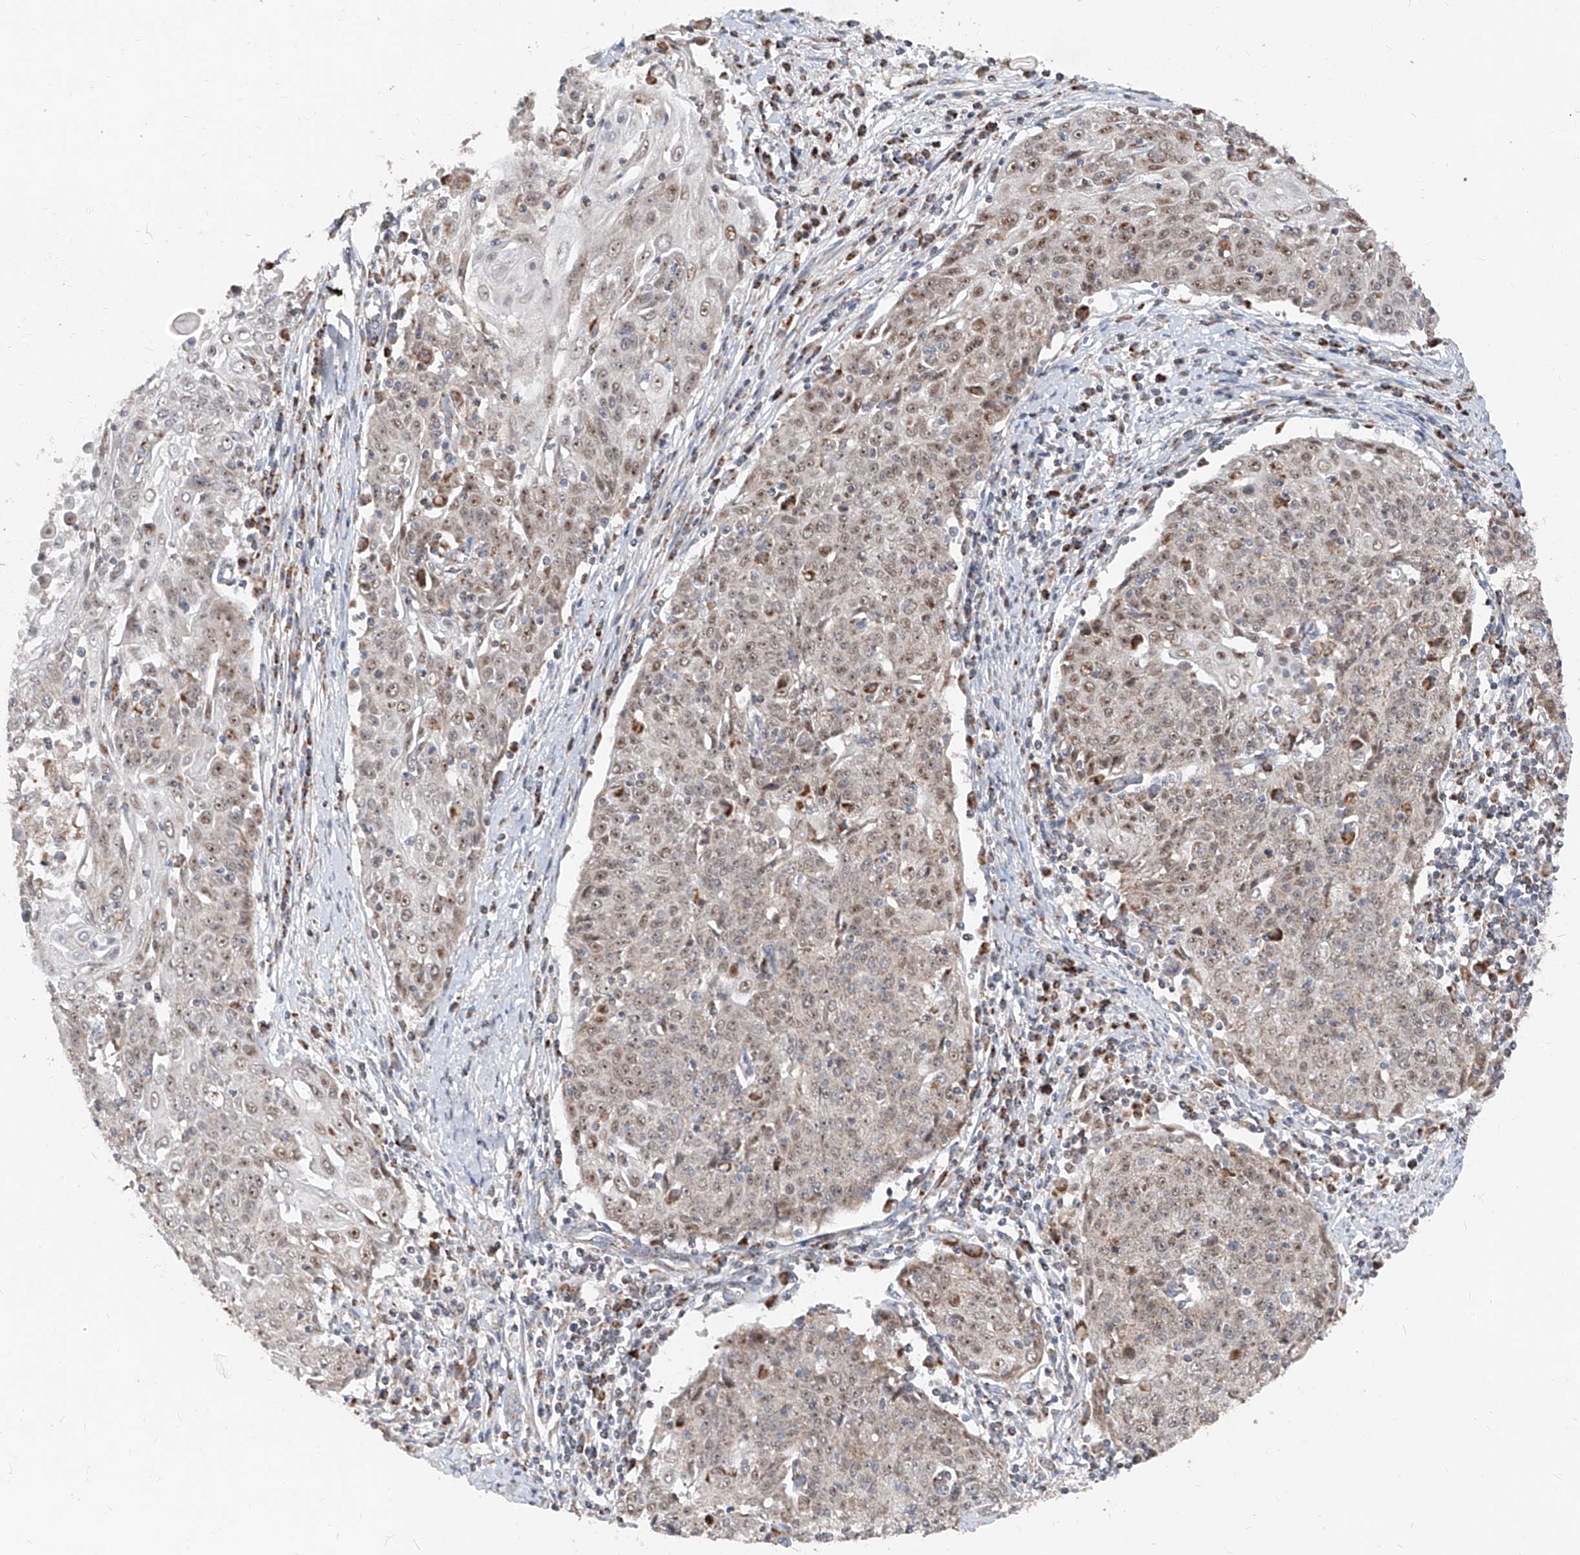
{"staining": {"intensity": "weak", "quantity": ">75%", "location": "cytoplasmic/membranous,nuclear"}, "tissue": "cervical cancer", "cell_type": "Tumor cells", "image_type": "cancer", "snomed": [{"axis": "morphology", "description": "Squamous cell carcinoma, NOS"}, {"axis": "topography", "description": "Cervix"}], "caption": "Brown immunohistochemical staining in cervical cancer demonstrates weak cytoplasmic/membranous and nuclear positivity in about >75% of tumor cells.", "gene": "NDUFB3", "patient": {"sex": "female", "age": 48}}